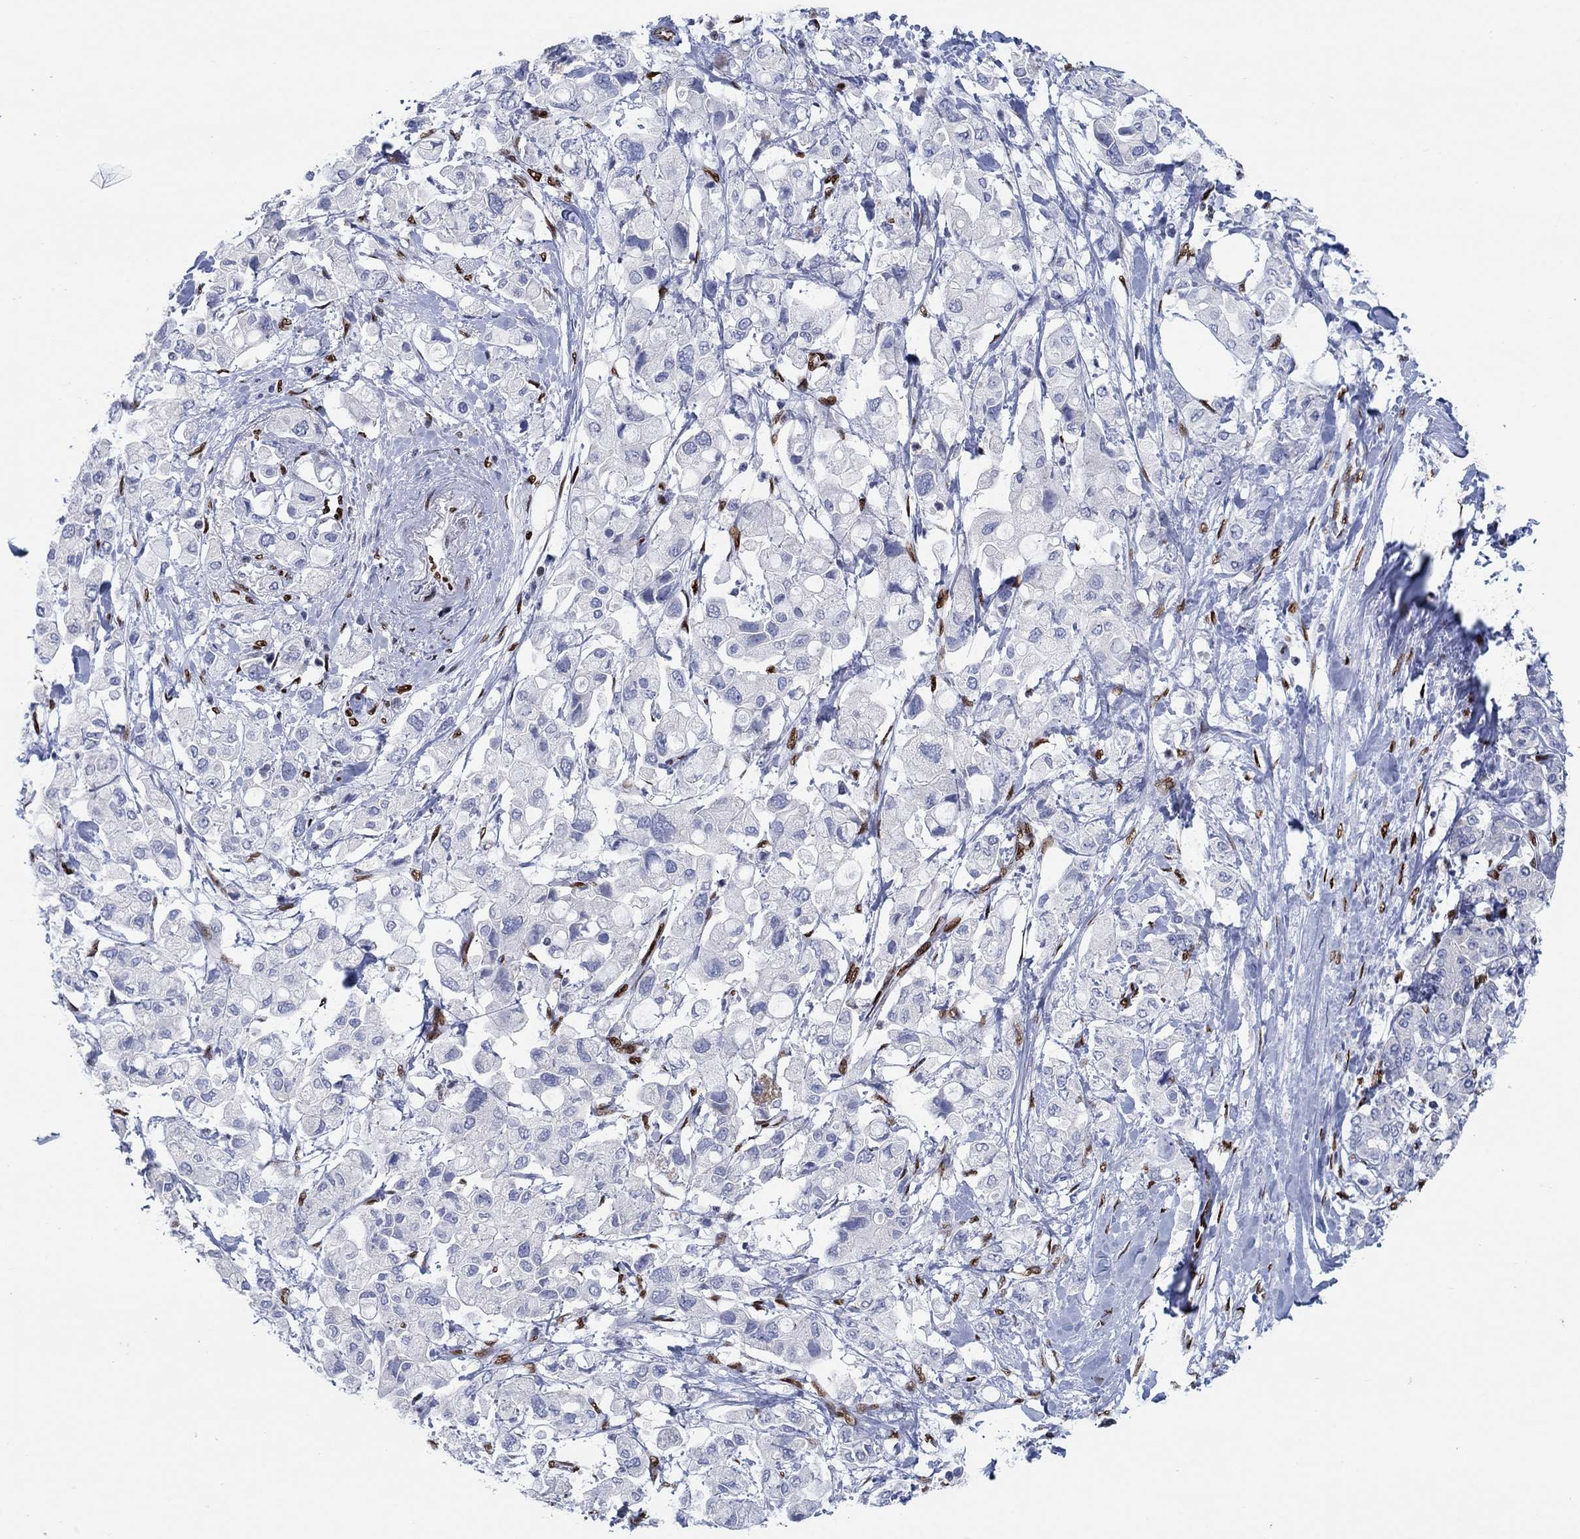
{"staining": {"intensity": "negative", "quantity": "none", "location": "none"}, "tissue": "pancreatic cancer", "cell_type": "Tumor cells", "image_type": "cancer", "snomed": [{"axis": "morphology", "description": "Adenocarcinoma, NOS"}, {"axis": "topography", "description": "Pancreas"}], "caption": "DAB immunohistochemical staining of human pancreatic cancer shows no significant positivity in tumor cells.", "gene": "ZEB1", "patient": {"sex": "female", "age": 56}}